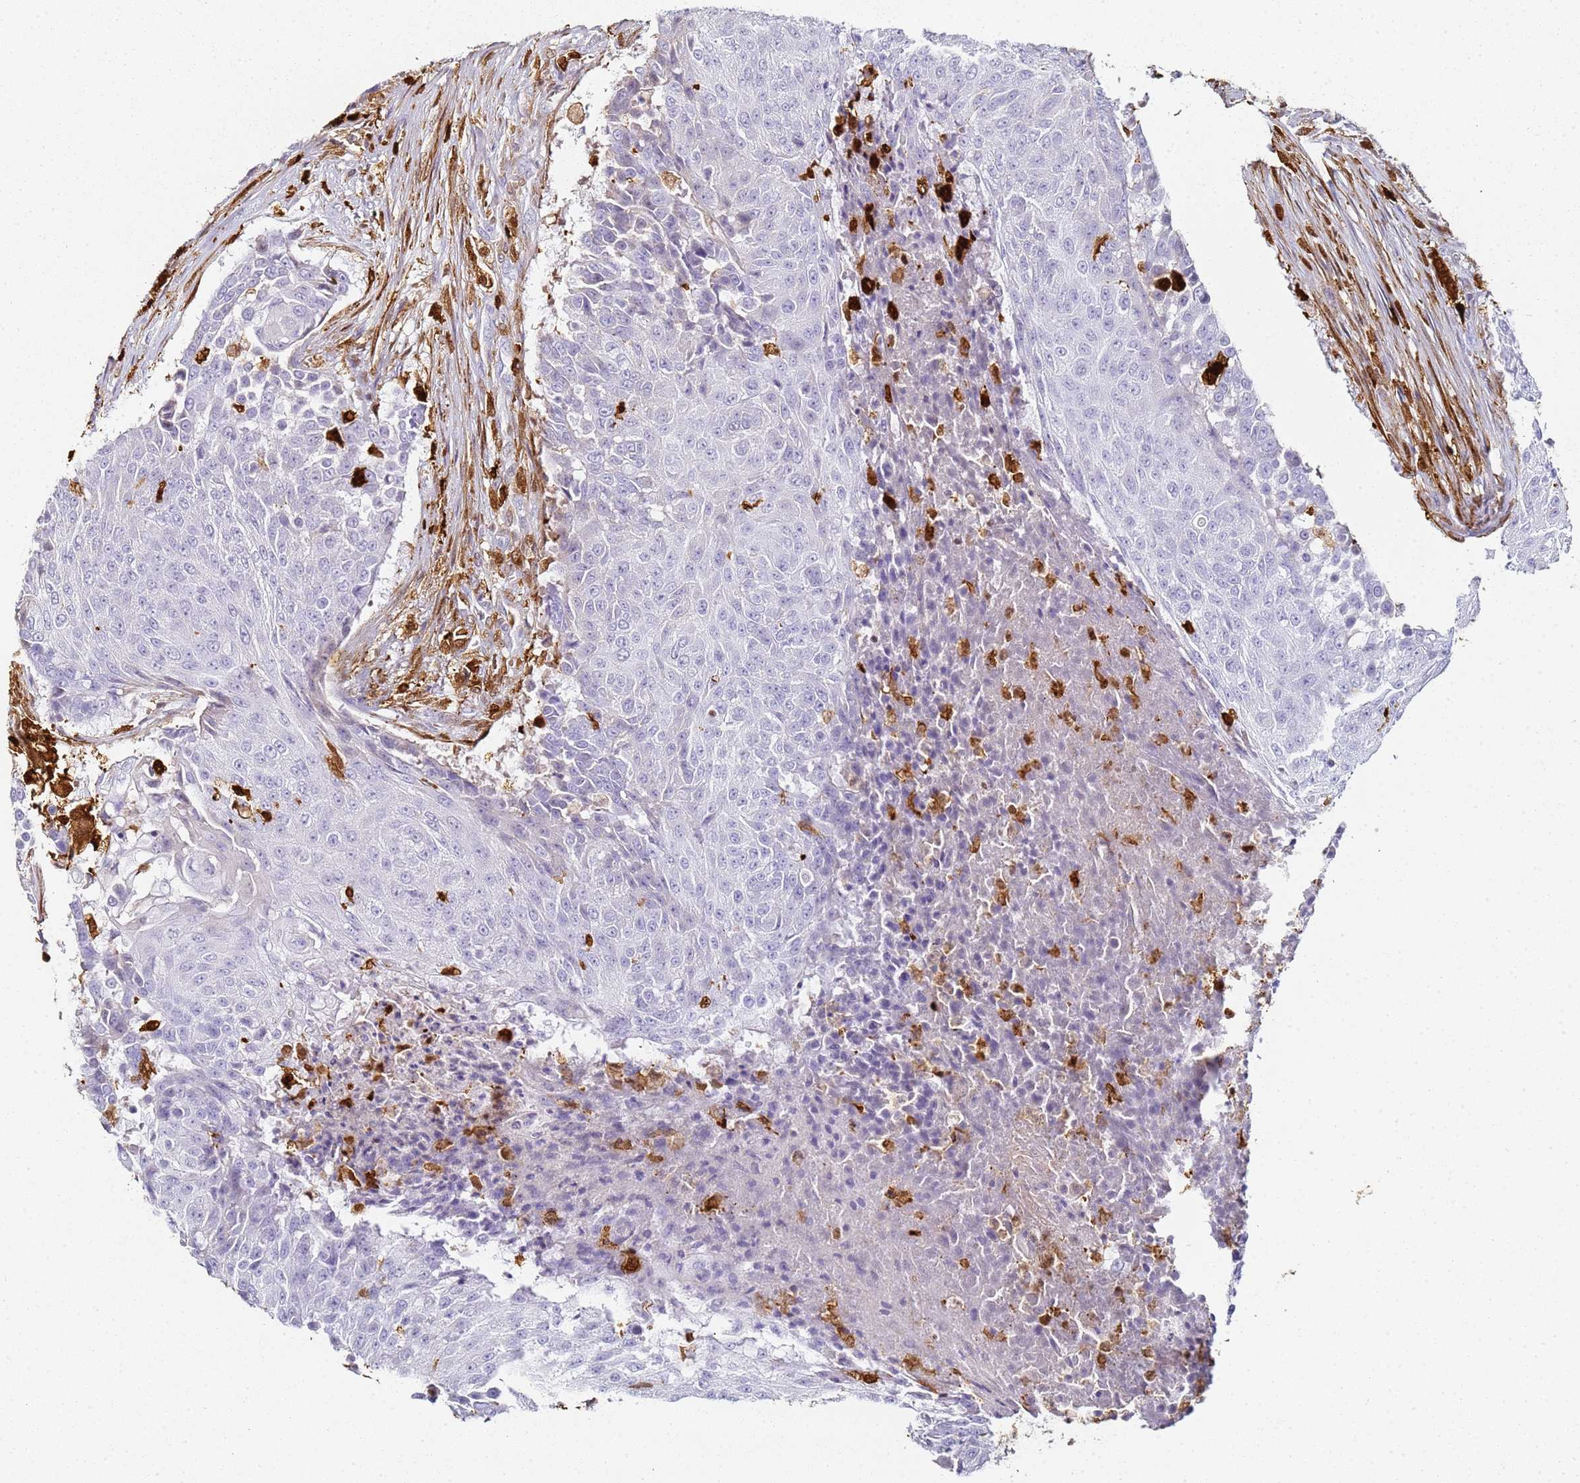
{"staining": {"intensity": "negative", "quantity": "none", "location": "none"}, "tissue": "urothelial cancer", "cell_type": "Tumor cells", "image_type": "cancer", "snomed": [{"axis": "morphology", "description": "Urothelial carcinoma, High grade"}, {"axis": "topography", "description": "Urinary bladder"}], "caption": "The image demonstrates no staining of tumor cells in high-grade urothelial carcinoma.", "gene": "S100A4", "patient": {"sex": "female", "age": 63}}